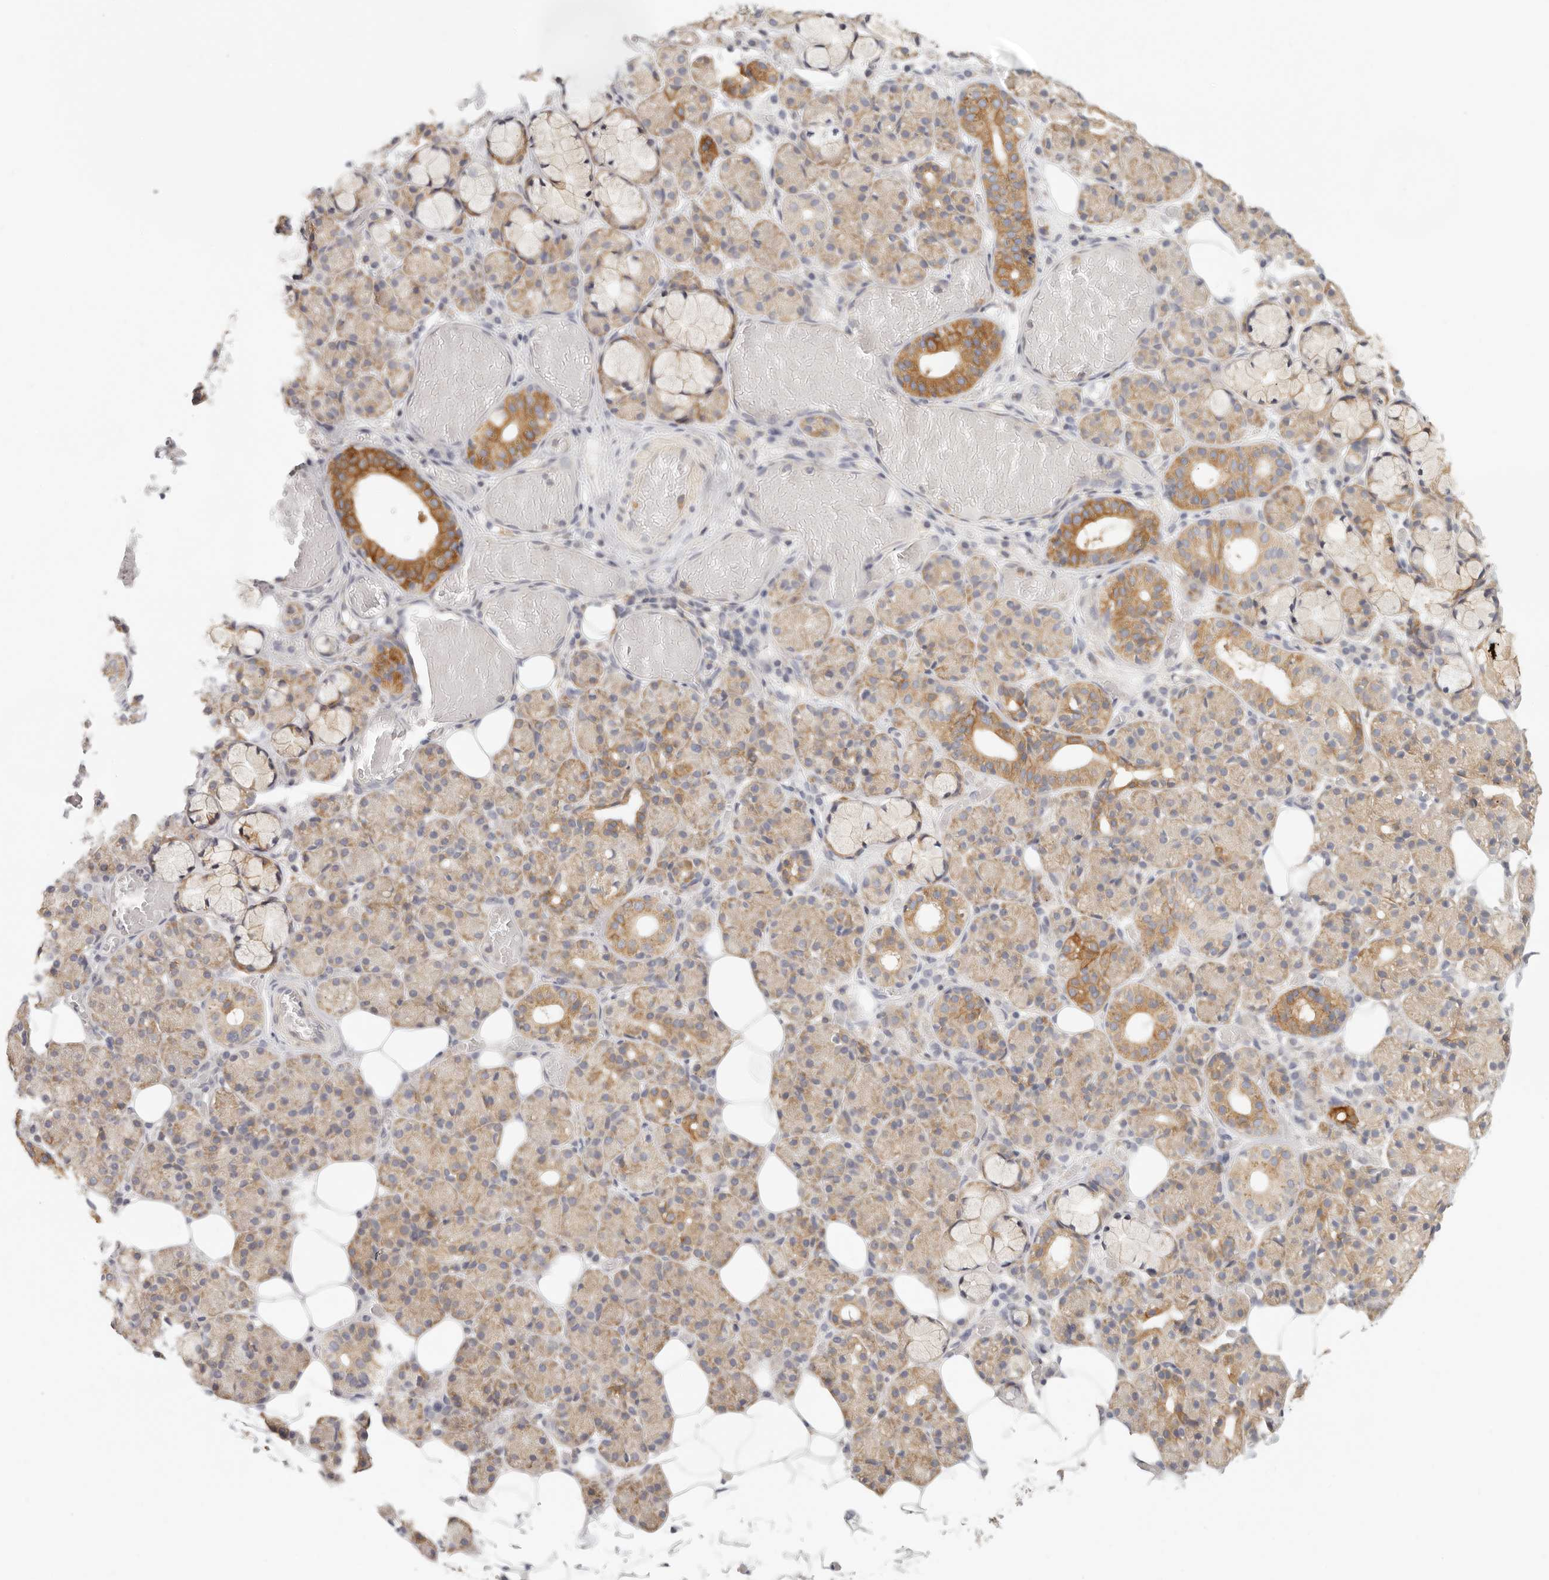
{"staining": {"intensity": "moderate", "quantity": "25%-75%", "location": "cytoplasmic/membranous"}, "tissue": "salivary gland", "cell_type": "Glandular cells", "image_type": "normal", "snomed": [{"axis": "morphology", "description": "Normal tissue, NOS"}, {"axis": "topography", "description": "Salivary gland"}], "caption": "High-power microscopy captured an IHC histopathology image of unremarkable salivary gland, revealing moderate cytoplasmic/membranous positivity in about 25%-75% of glandular cells.", "gene": "ANXA9", "patient": {"sex": "male", "age": 63}}